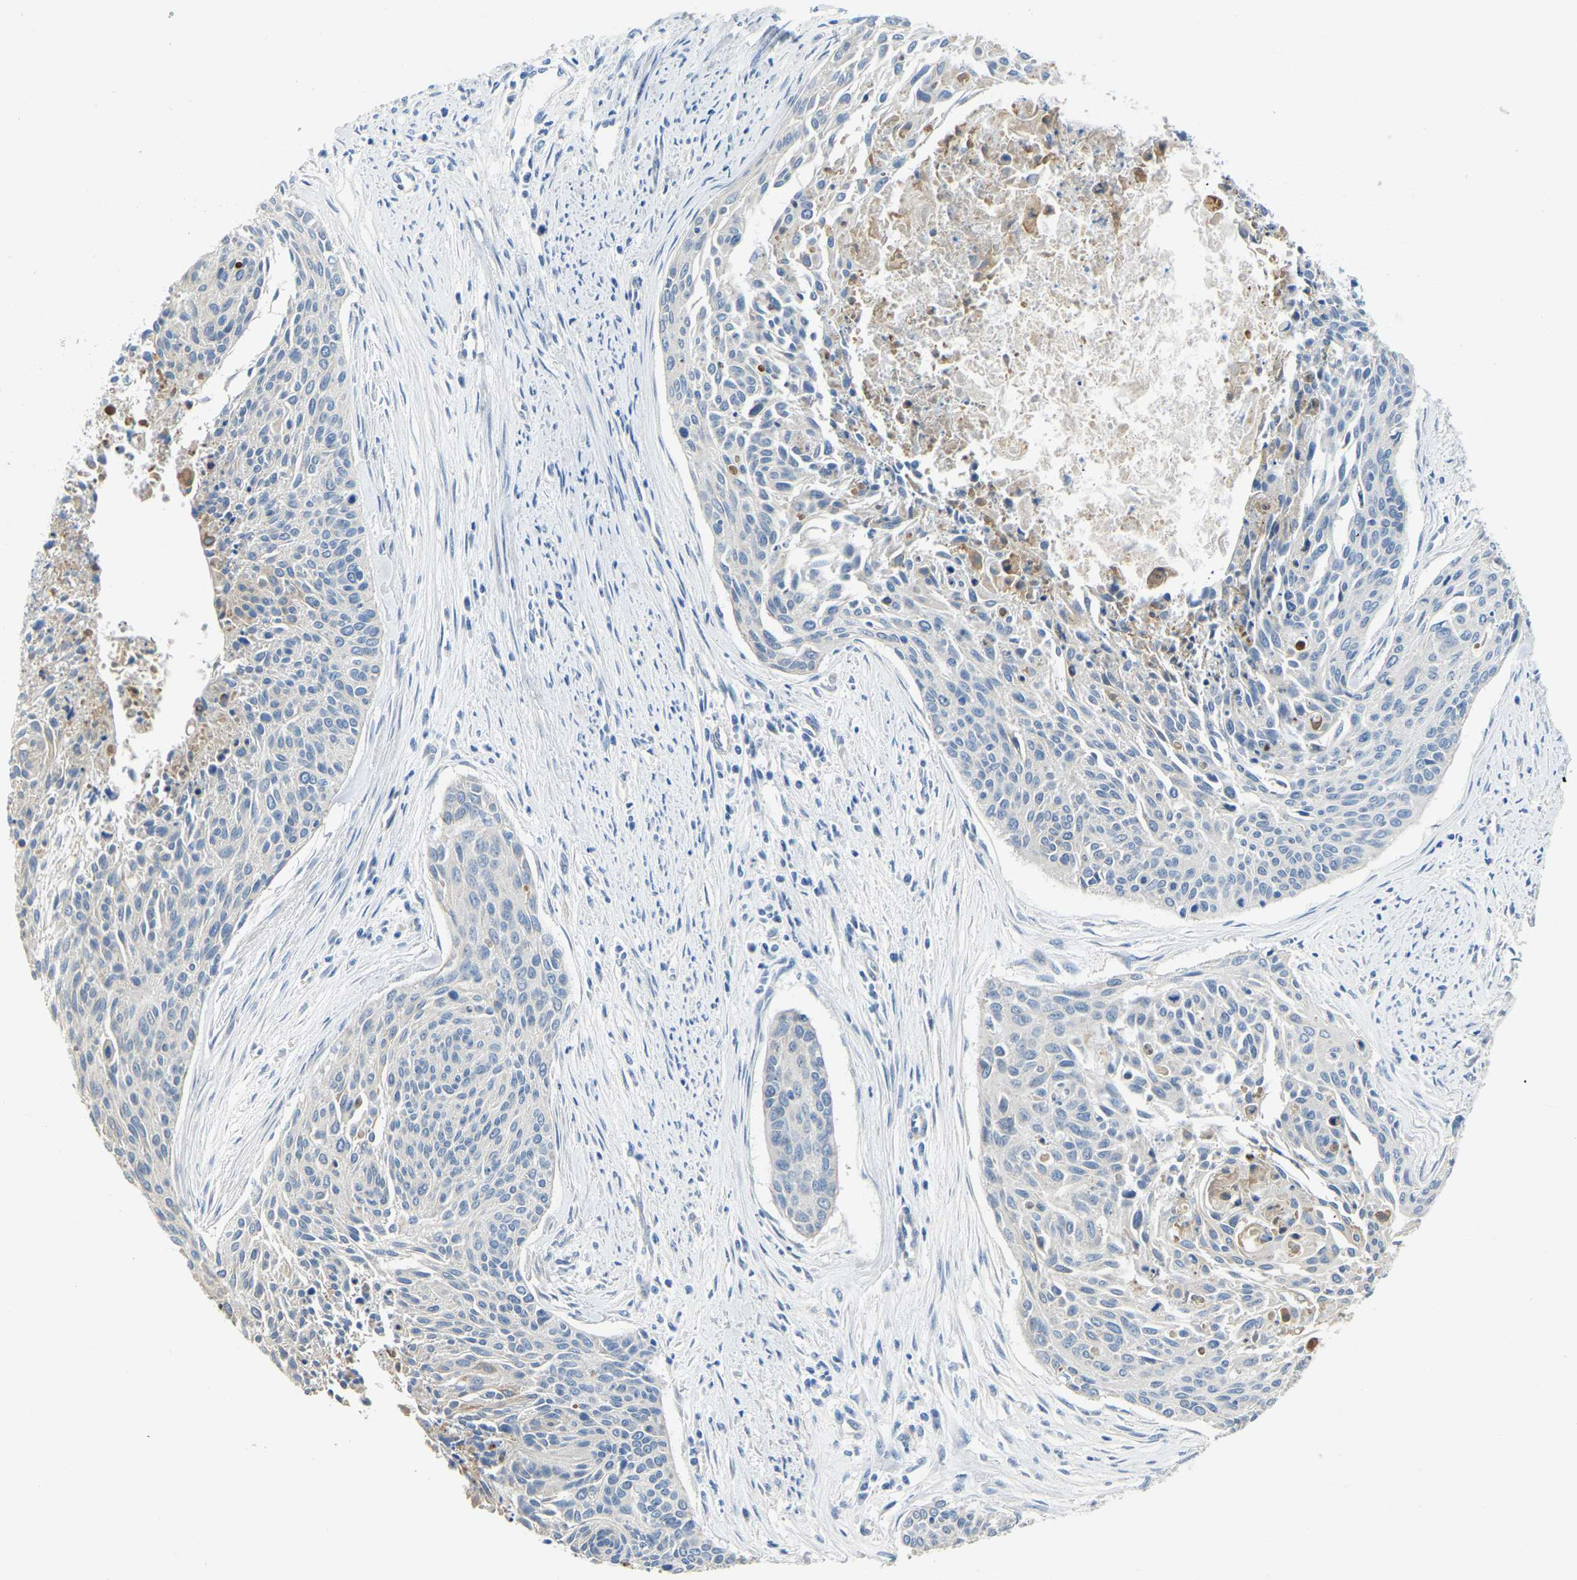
{"staining": {"intensity": "negative", "quantity": "none", "location": "none"}, "tissue": "cervical cancer", "cell_type": "Tumor cells", "image_type": "cancer", "snomed": [{"axis": "morphology", "description": "Squamous cell carcinoma, NOS"}, {"axis": "topography", "description": "Cervix"}], "caption": "Tumor cells show no significant protein staining in cervical cancer (squamous cell carcinoma). (DAB immunohistochemistry (IHC), high magnification).", "gene": "HIGD2B", "patient": {"sex": "female", "age": 55}}